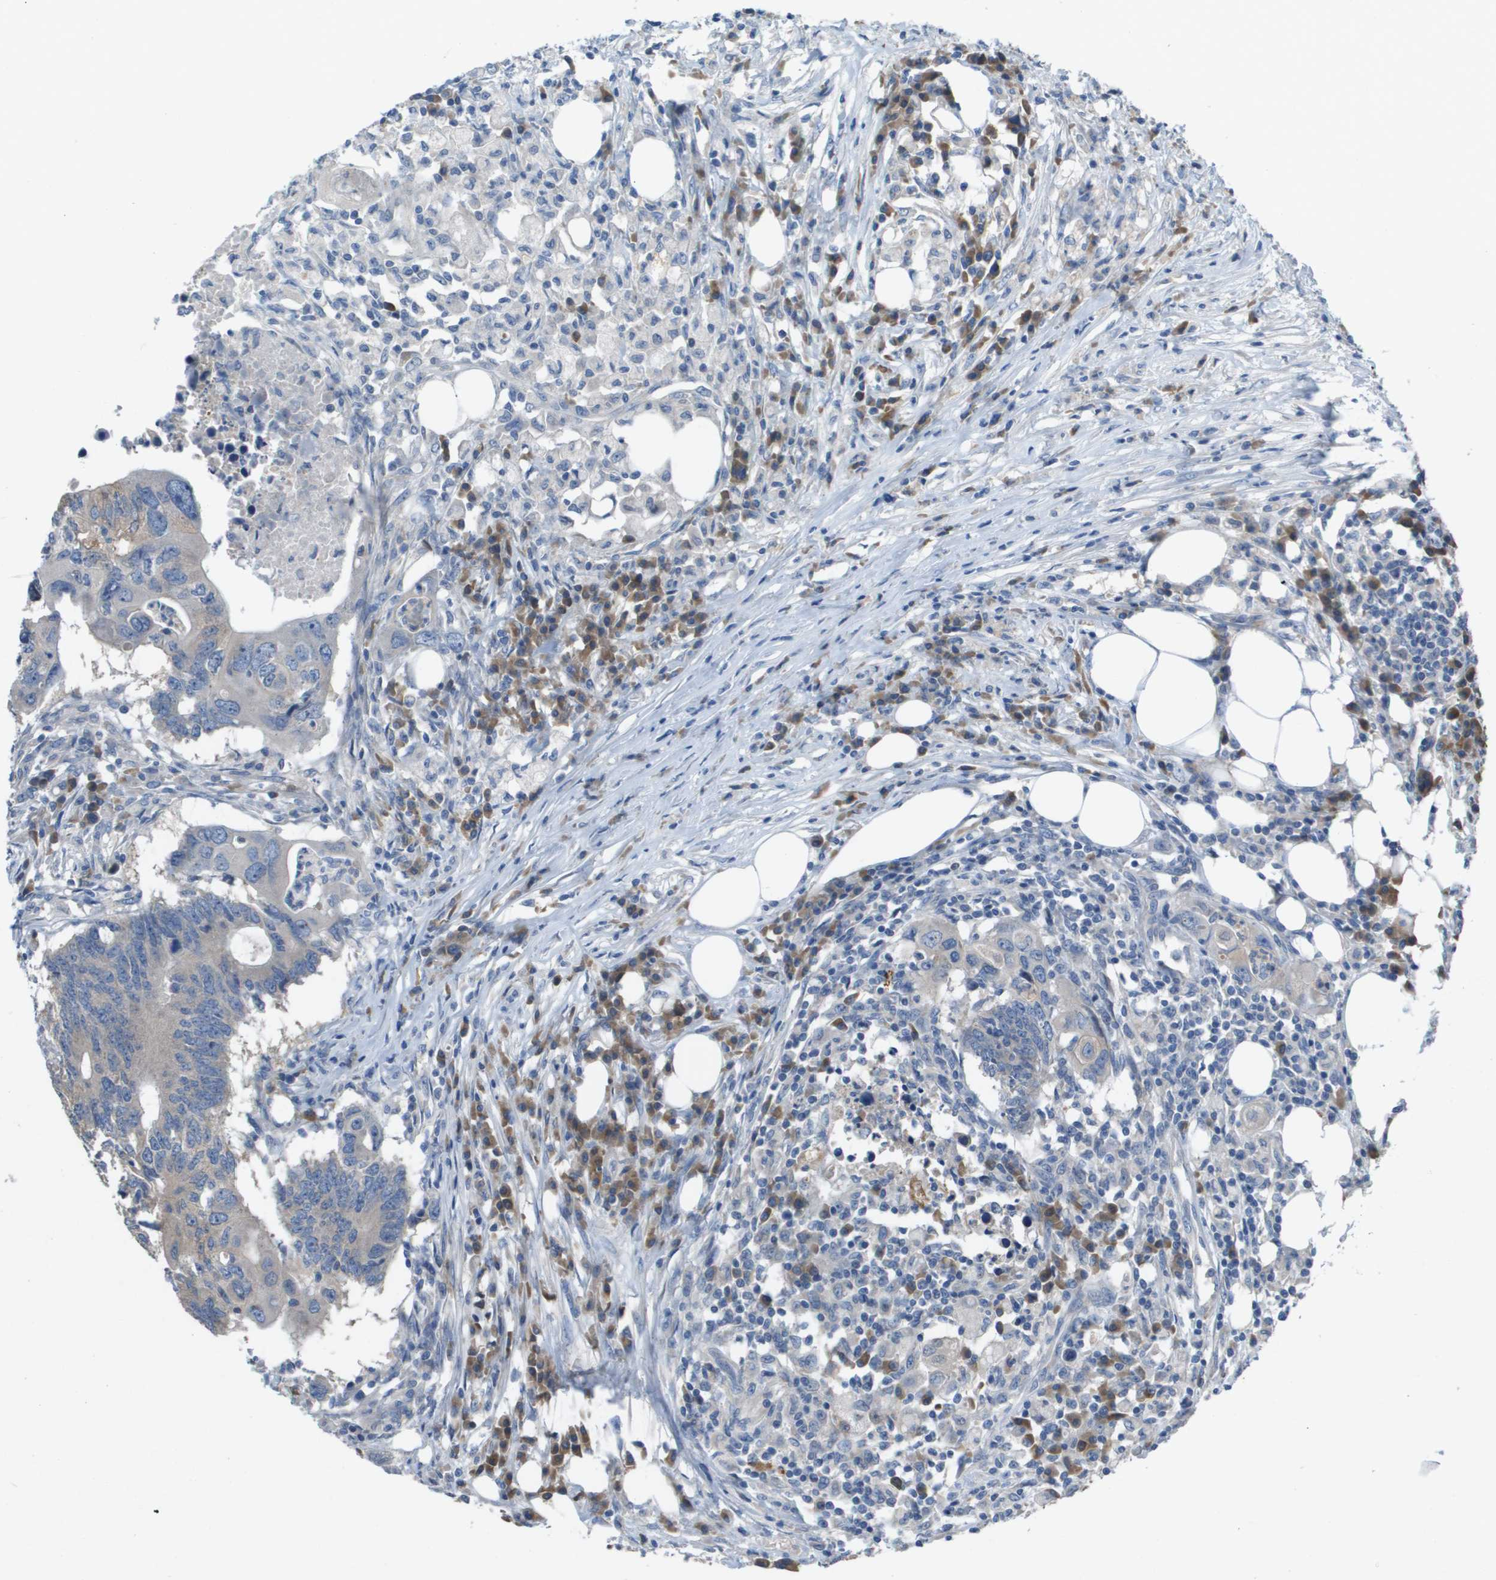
{"staining": {"intensity": "negative", "quantity": "none", "location": "none"}, "tissue": "colorectal cancer", "cell_type": "Tumor cells", "image_type": "cancer", "snomed": [{"axis": "morphology", "description": "Adenocarcinoma, NOS"}, {"axis": "topography", "description": "Colon"}], "caption": "There is no significant staining in tumor cells of colorectal adenocarcinoma.", "gene": "UBA5", "patient": {"sex": "male", "age": 71}}